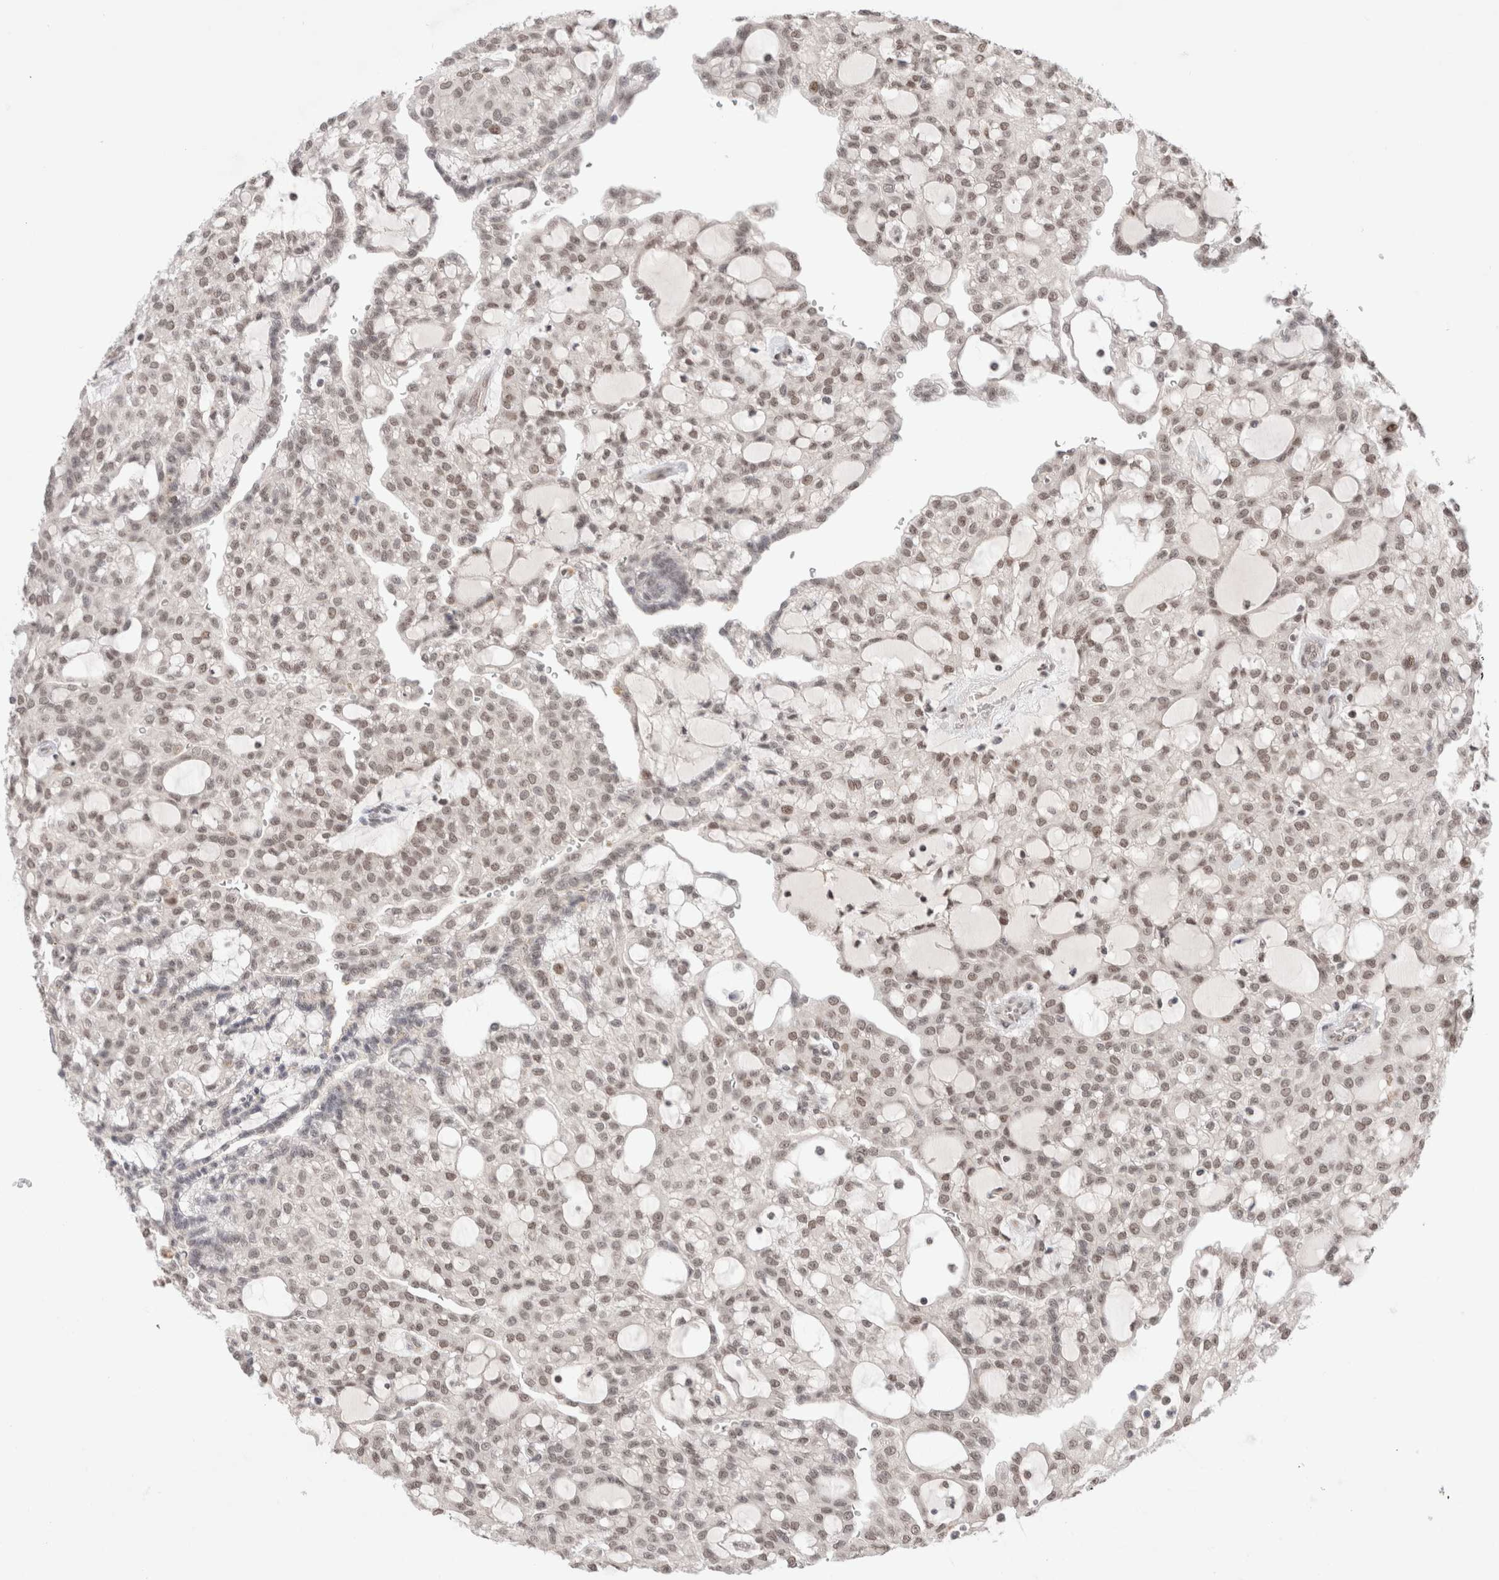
{"staining": {"intensity": "weak", "quantity": ">75%", "location": "nuclear"}, "tissue": "renal cancer", "cell_type": "Tumor cells", "image_type": "cancer", "snomed": [{"axis": "morphology", "description": "Adenocarcinoma, NOS"}, {"axis": "topography", "description": "Kidney"}], "caption": "Immunohistochemical staining of adenocarcinoma (renal) reveals low levels of weak nuclear protein positivity in approximately >75% of tumor cells.", "gene": "GATAD2A", "patient": {"sex": "male", "age": 63}}